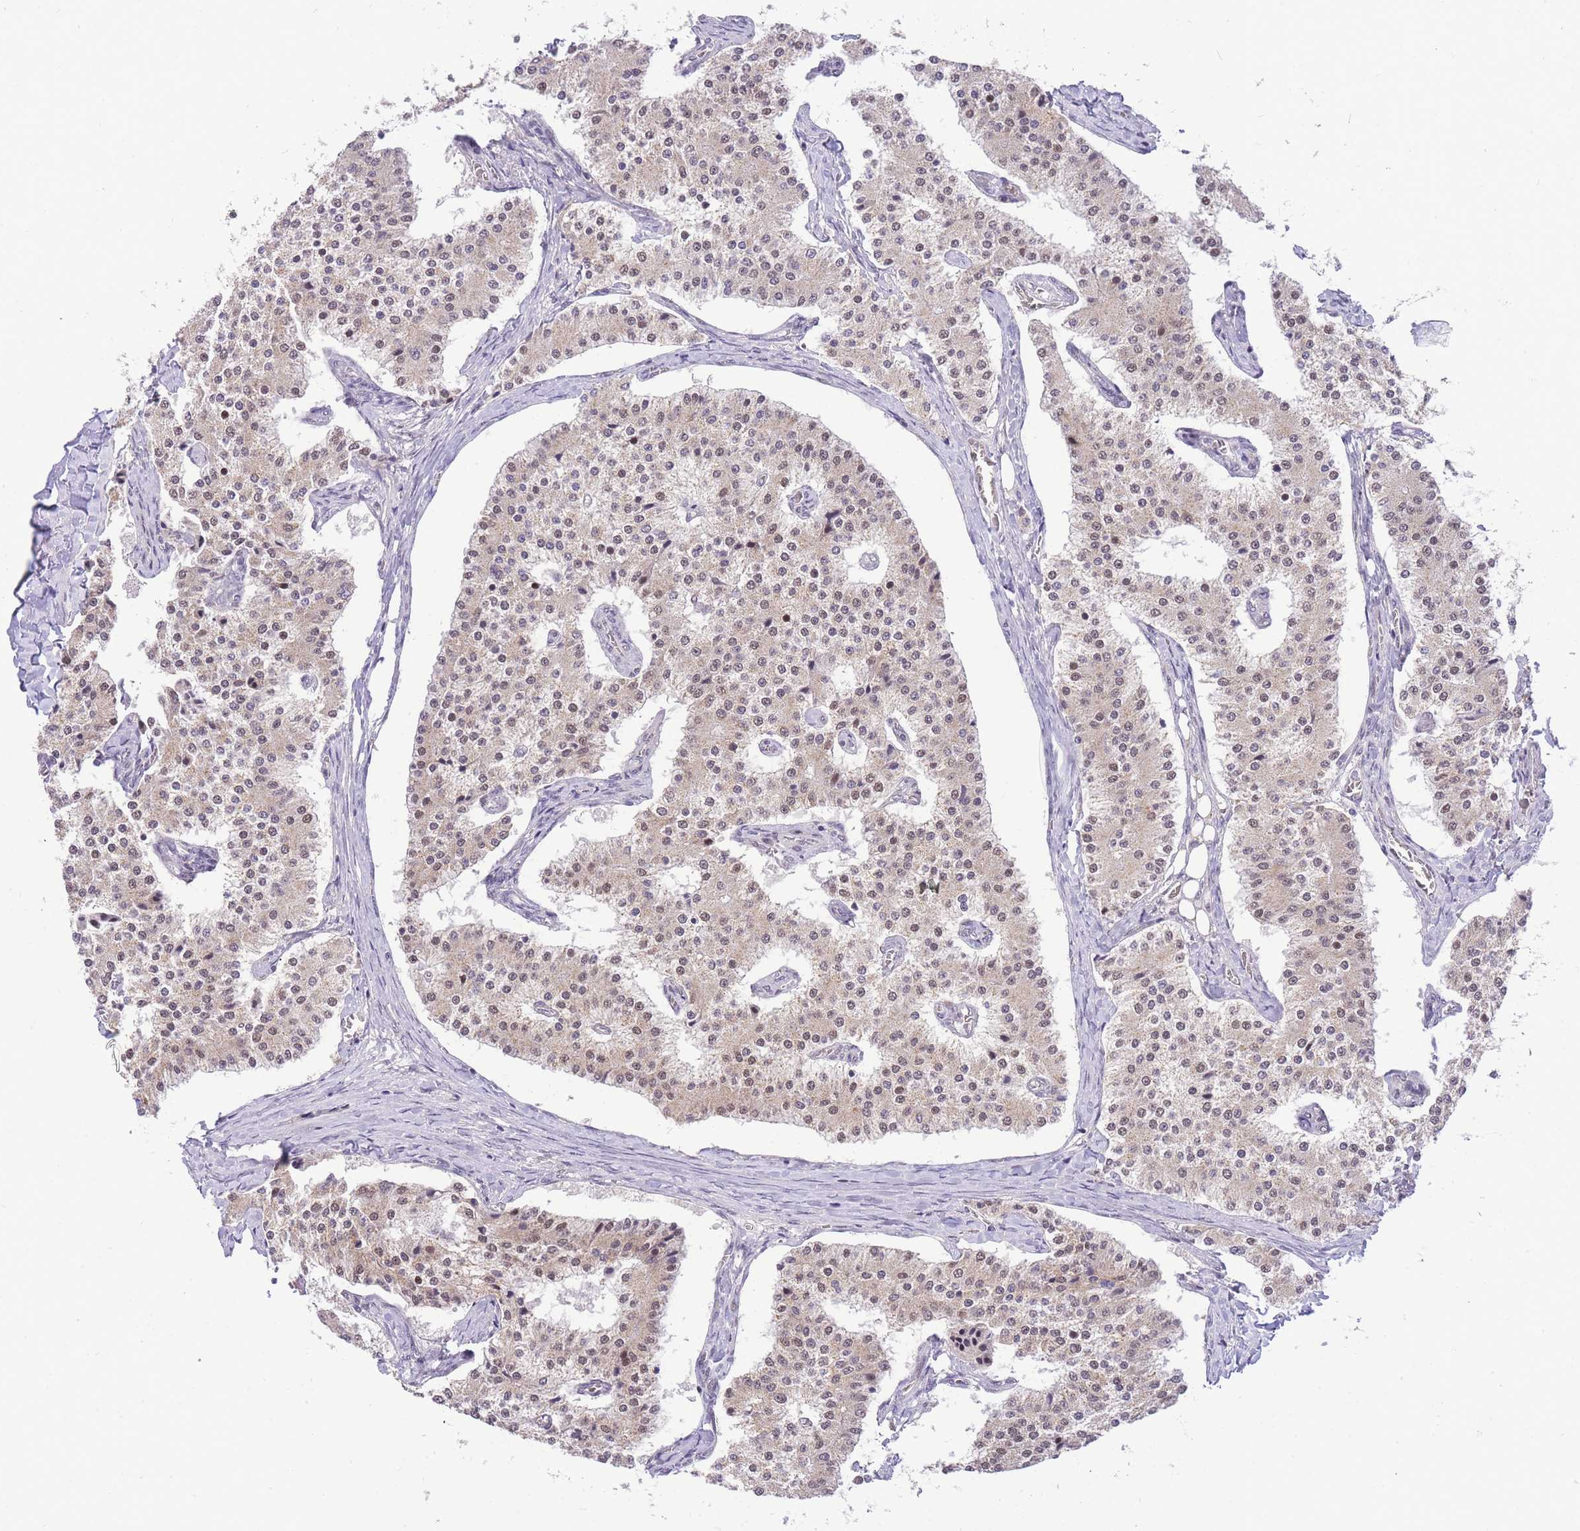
{"staining": {"intensity": "moderate", "quantity": ">75%", "location": "cytoplasmic/membranous,nuclear"}, "tissue": "carcinoid", "cell_type": "Tumor cells", "image_type": "cancer", "snomed": [{"axis": "morphology", "description": "Carcinoid, malignant, NOS"}, {"axis": "topography", "description": "Colon"}], "caption": "The micrograph exhibits a brown stain indicating the presence of a protein in the cytoplasmic/membranous and nuclear of tumor cells in carcinoid (malignant).", "gene": "PUS10", "patient": {"sex": "female", "age": 52}}